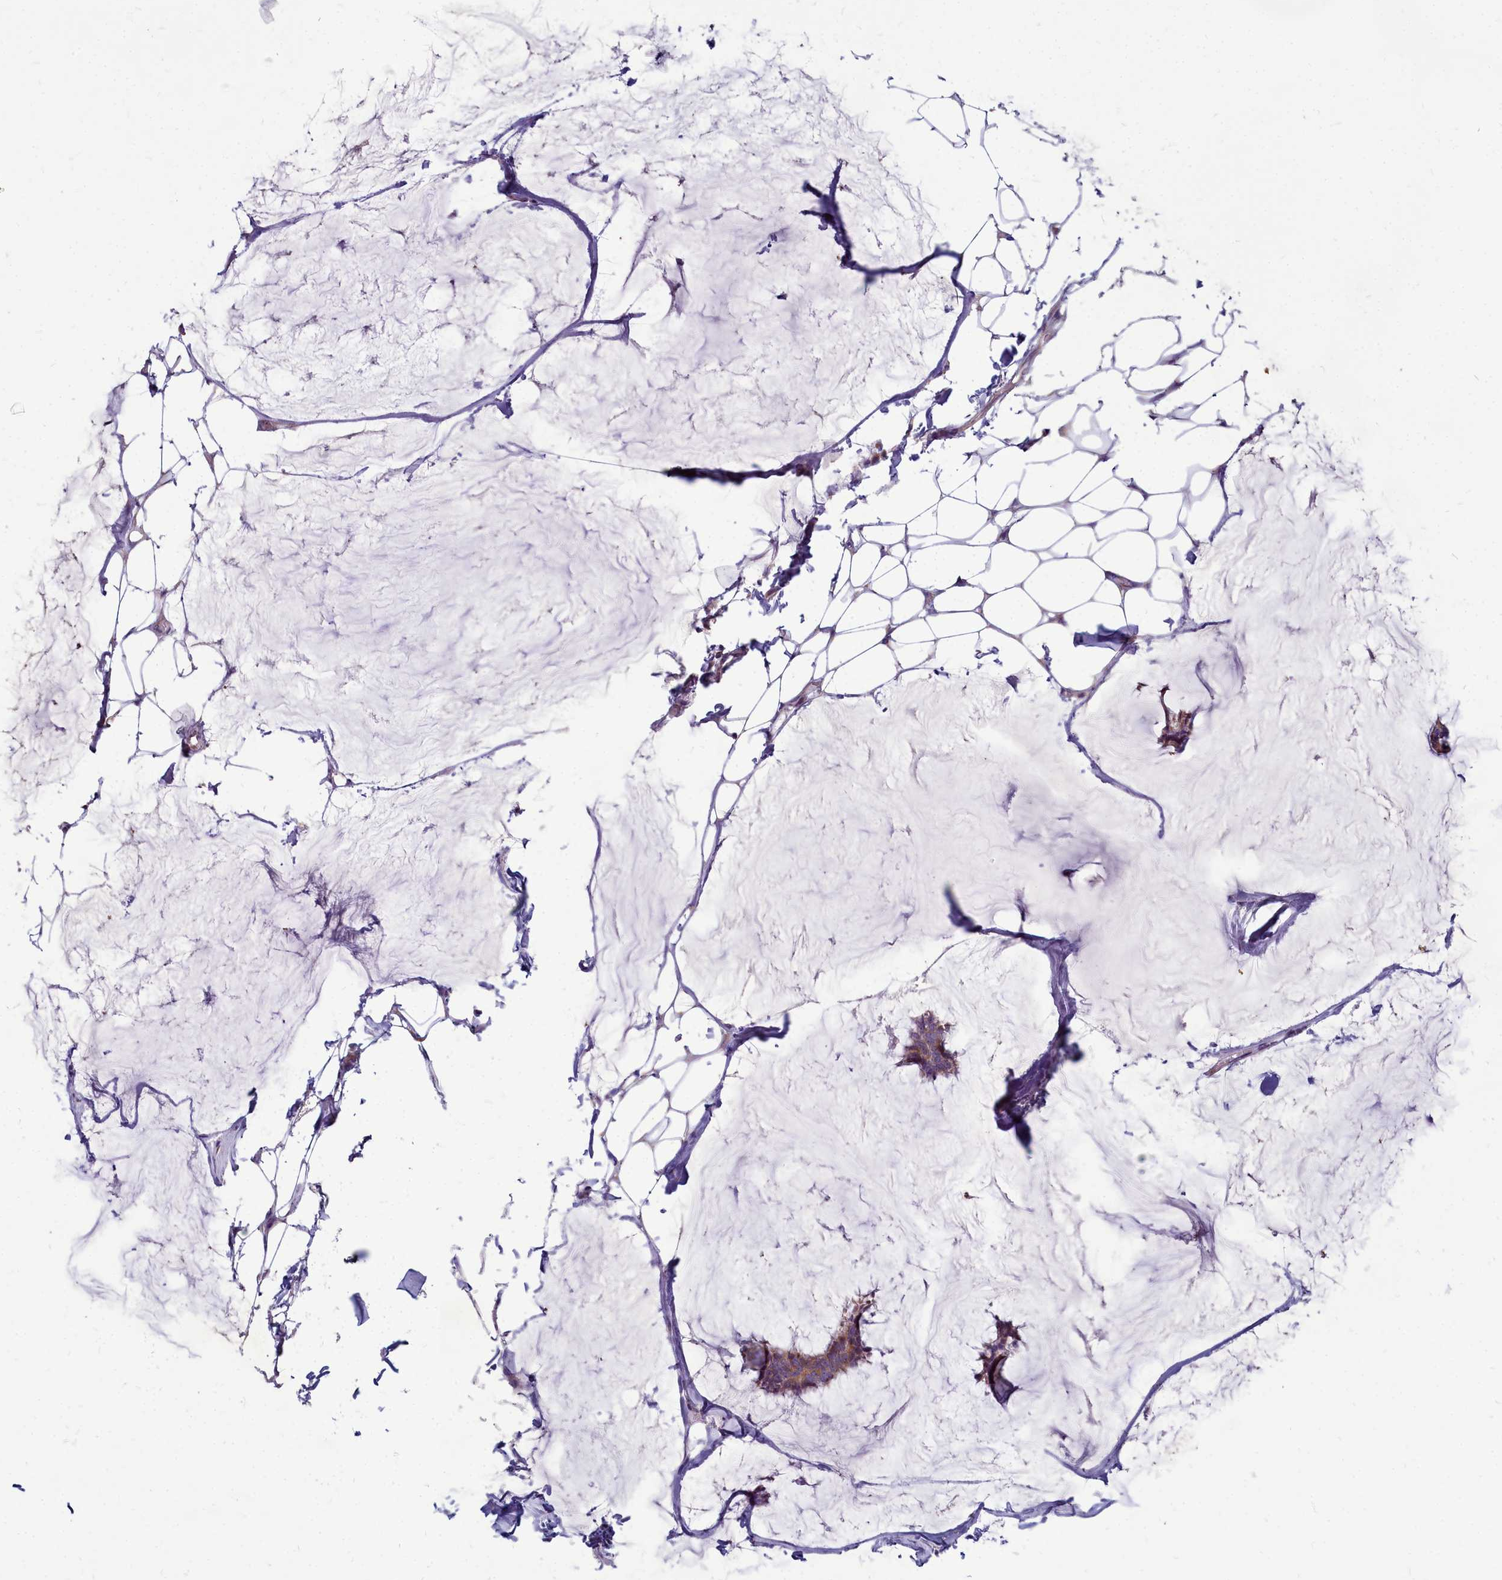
{"staining": {"intensity": "moderate", "quantity": ">75%", "location": "cytoplasmic/membranous"}, "tissue": "breast cancer", "cell_type": "Tumor cells", "image_type": "cancer", "snomed": [{"axis": "morphology", "description": "Duct carcinoma"}, {"axis": "topography", "description": "Breast"}], "caption": "The image demonstrates immunohistochemical staining of breast cancer (intraductal carcinoma). There is moderate cytoplasmic/membranous positivity is present in approximately >75% of tumor cells.", "gene": "SMPD4", "patient": {"sex": "female", "age": 93}}